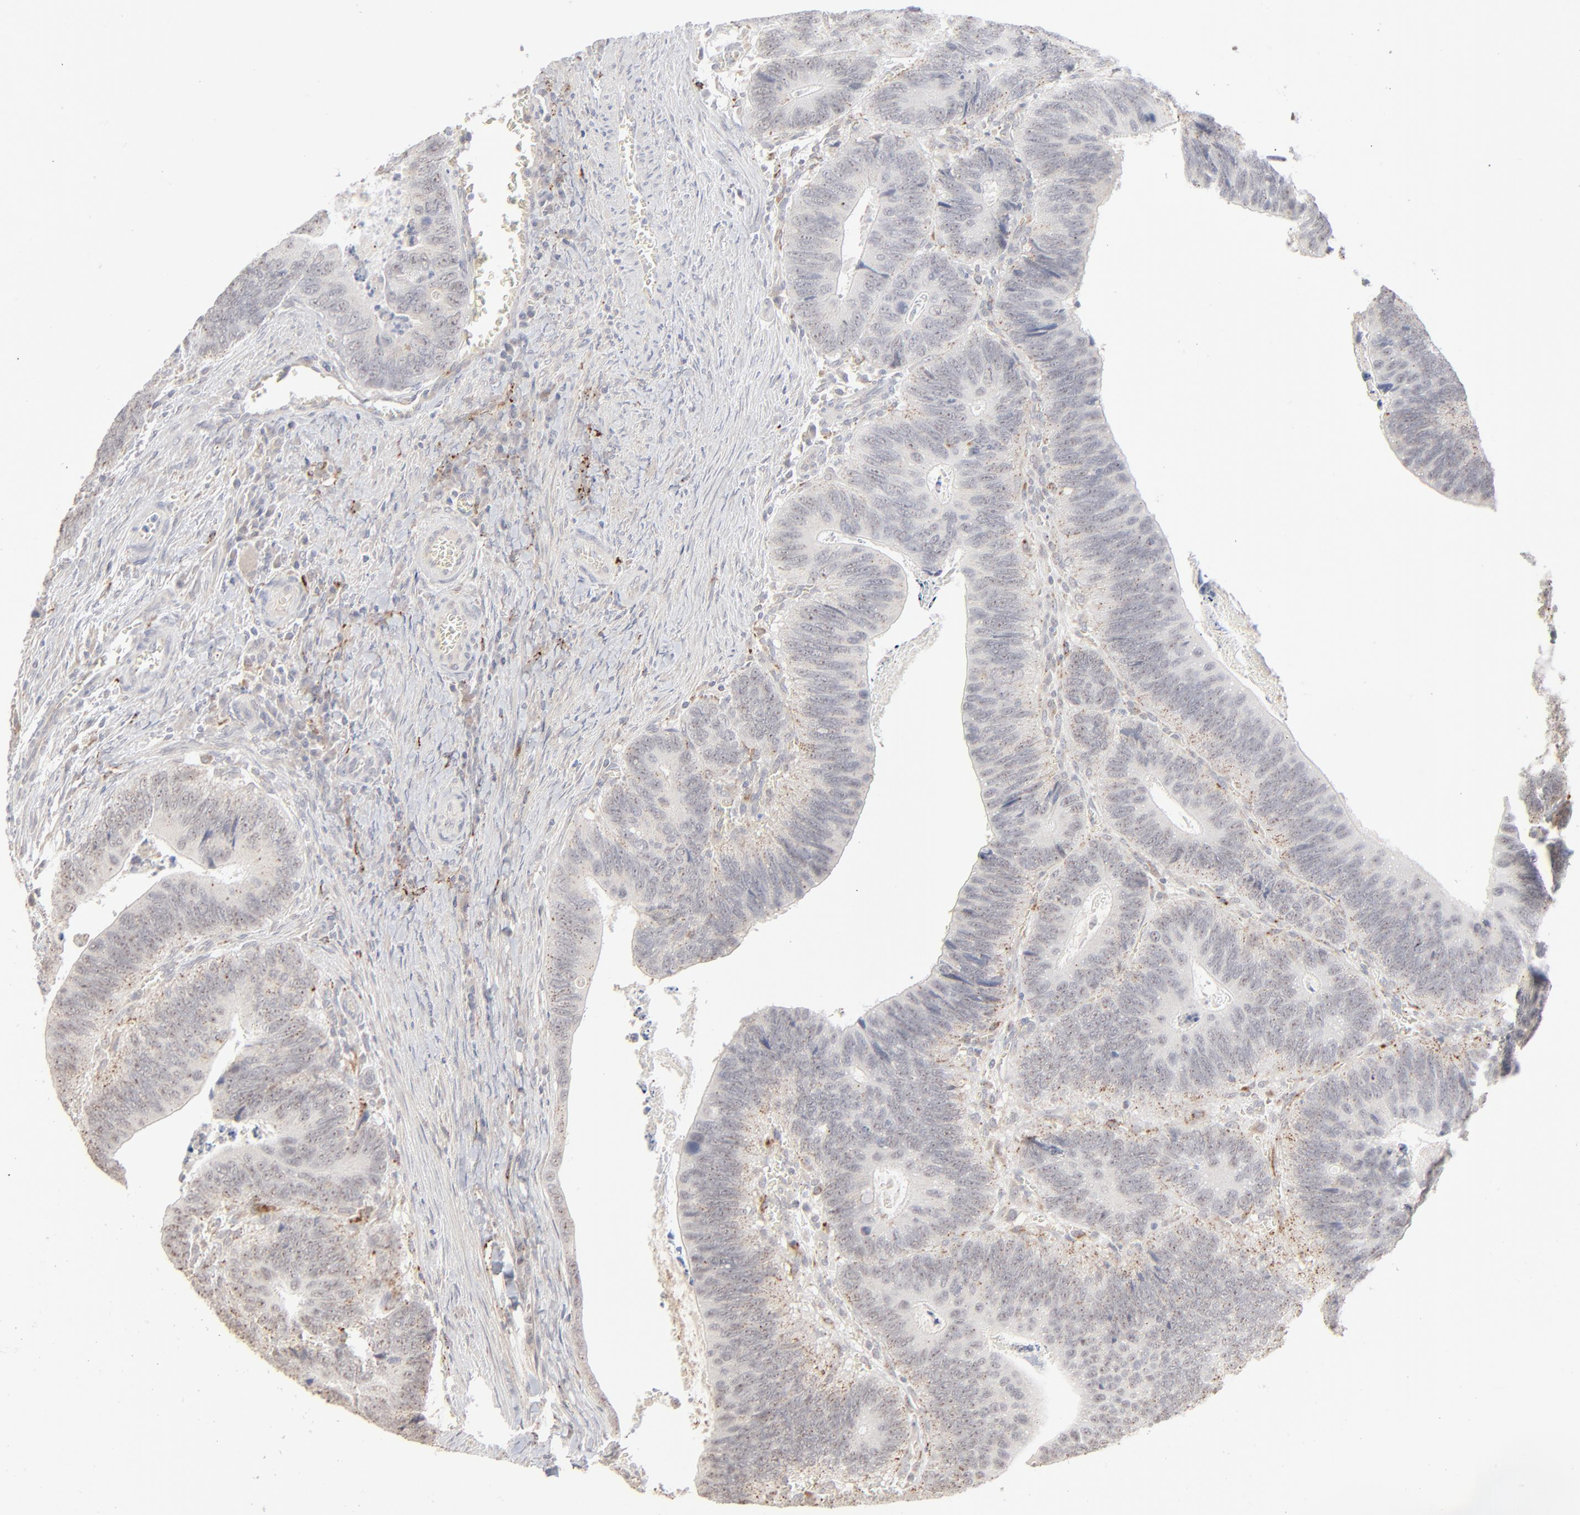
{"staining": {"intensity": "weak", "quantity": "25%-75%", "location": "cytoplasmic/membranous"}, "tissue": "colorectal cancer", "cell_type": "Tumor cells", "image_type": "cancer", "snomed": [{"axis": "morphology", "description": "Adenocarcinoma, NOS"}, {"axis": "topography", "description": "Colon"}], "caption": "Protein expression analysis of colorectal adenocarcinoma shows weak cytoplasmic/membranous expression in about 25%-75% of tumor cells. The staining was performed using DAB to visualize the protein expression in brown, while the nuclei were stained in blue with hematoxylin (Magnification: 20x).", "gene": "POMT2", "patient": {"sex": "male", "age": 72}}